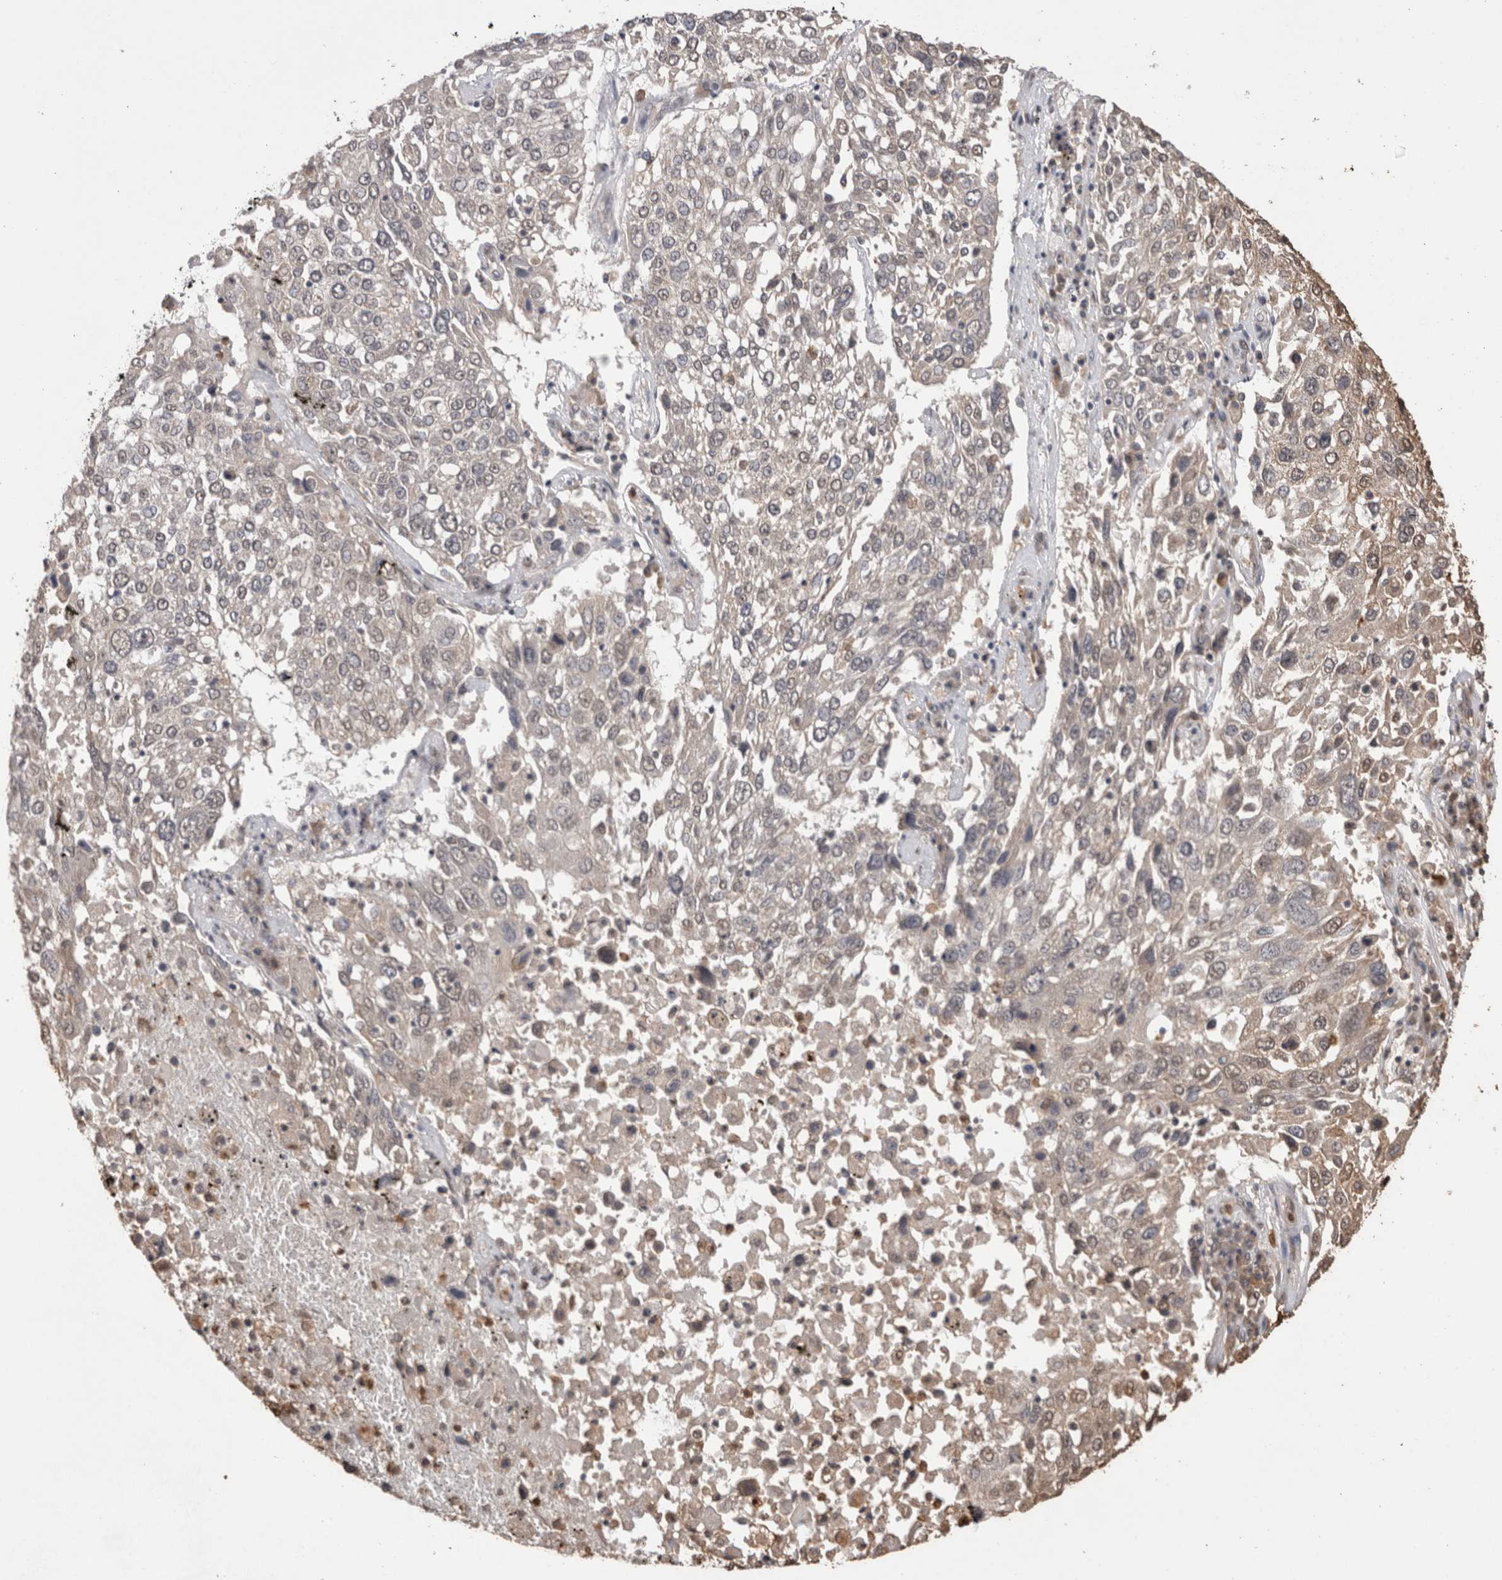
{"staining": {"intensity": "negative", "quantity": "none", "location": "none"}, "tissue": "lung cancer", "cell_type": "Tumor cells", "image_type": "cancer", "snomed": [{"axis": "morphology", "description": "Squamous cell carcinoma, NOS"}, {"axis": "topography", "description": "Lung"}], "caption": "Immunohistochemistry of human squamous cell carcinoma (lung) displays no expression in tumor cells. Nuclei are stained in blue.", "gene": "GRK5", "patient": {"sex": "male", "age": 65}}